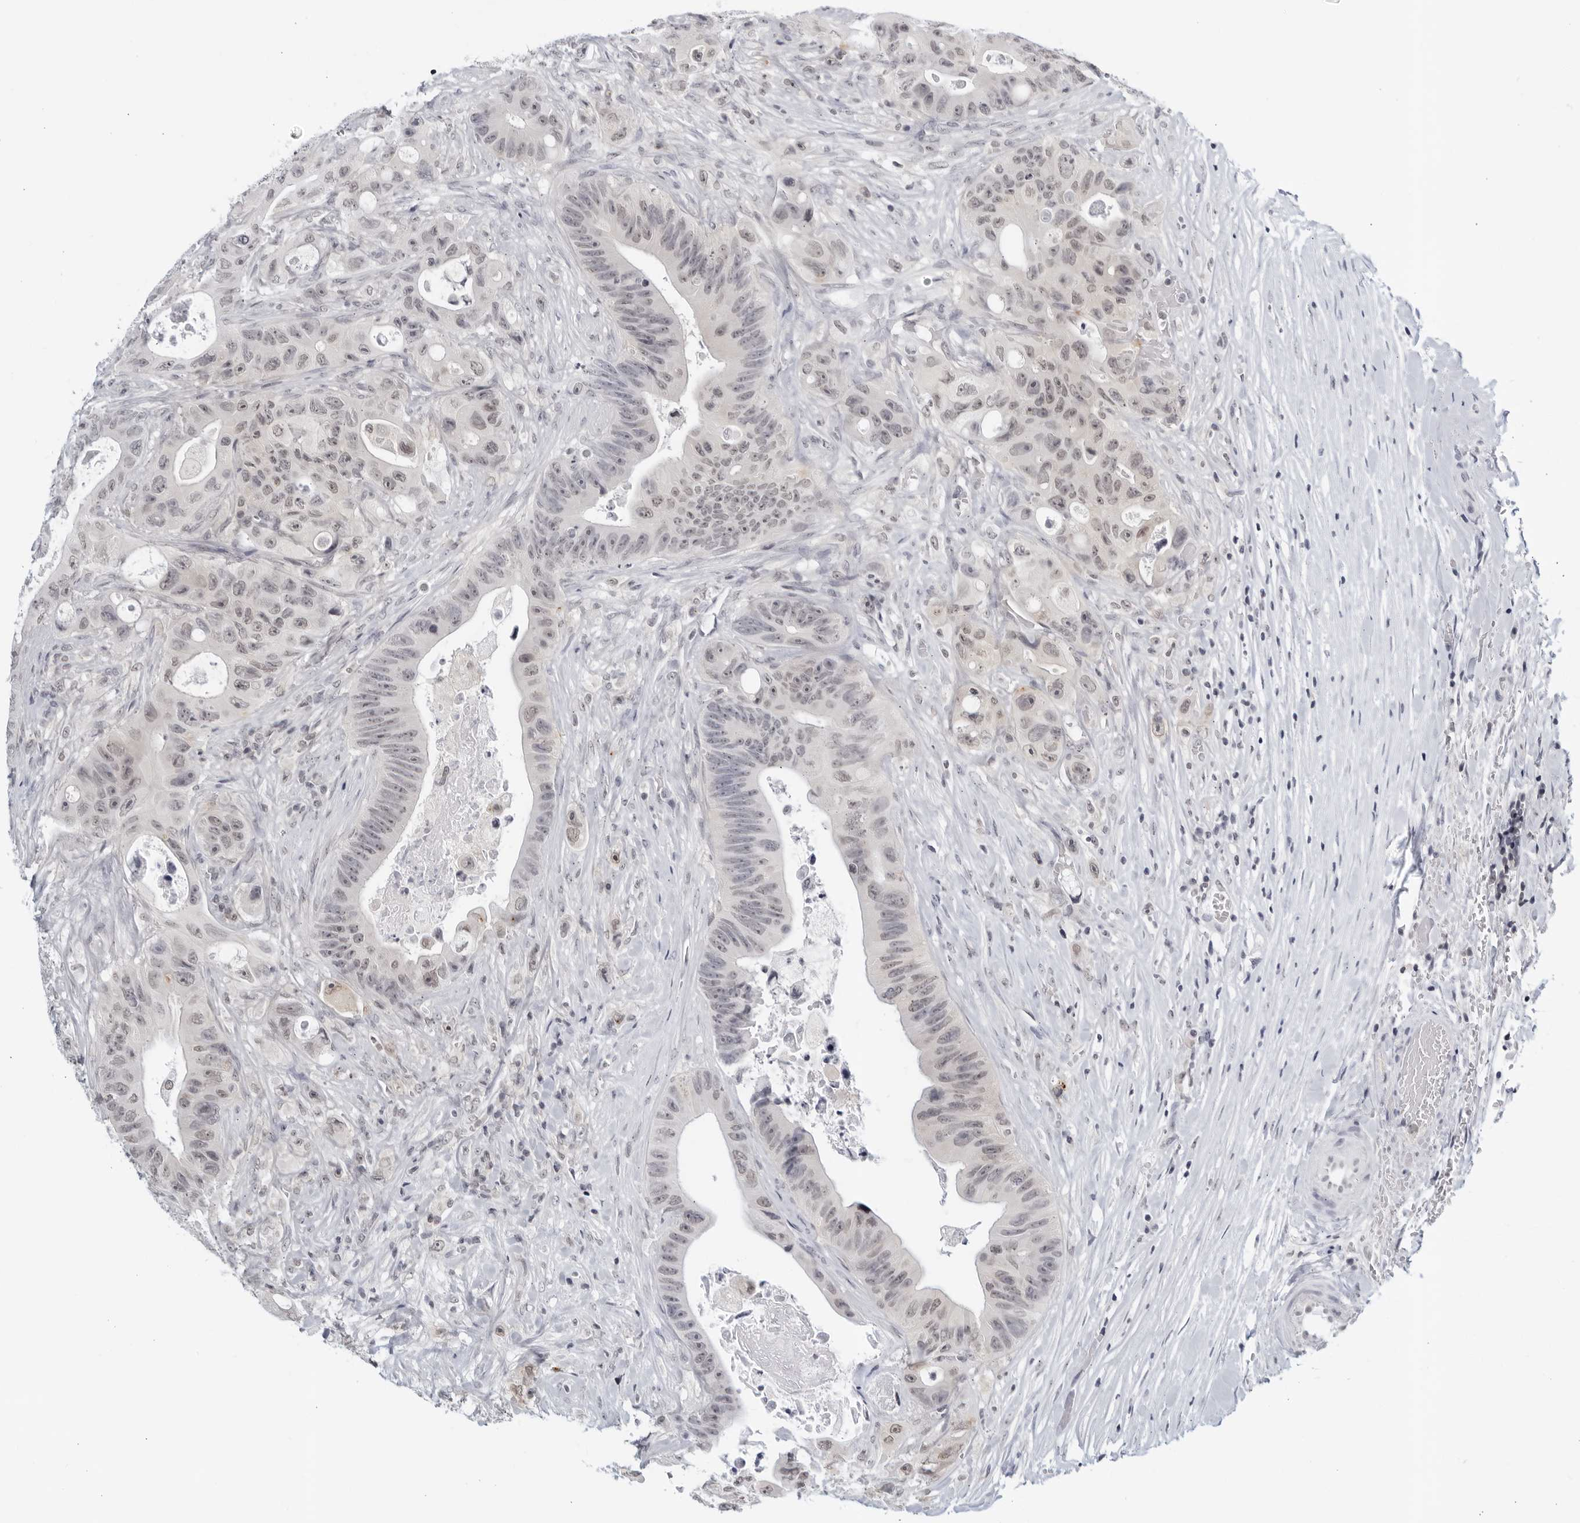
{"staining": {"intensity": "weak", "quantity": "25%-75%", "location": "nuclear"}, "tissue": "colorectal cancer", "cell_type": "Tumor cells", "image_type": "cancer", "snomed": [{"axis": "morphology", "description": "Adenocarcinoma, NOS"}, {"axis": "topography", "description": "Colon"}], "caption": "Human colorectal cancer (adenocarcinoma) stained with a protein marker shows weak staining in tumor cells.", "gene": "CC2D1B", "patient": {"sex": "female", "age": 46}}